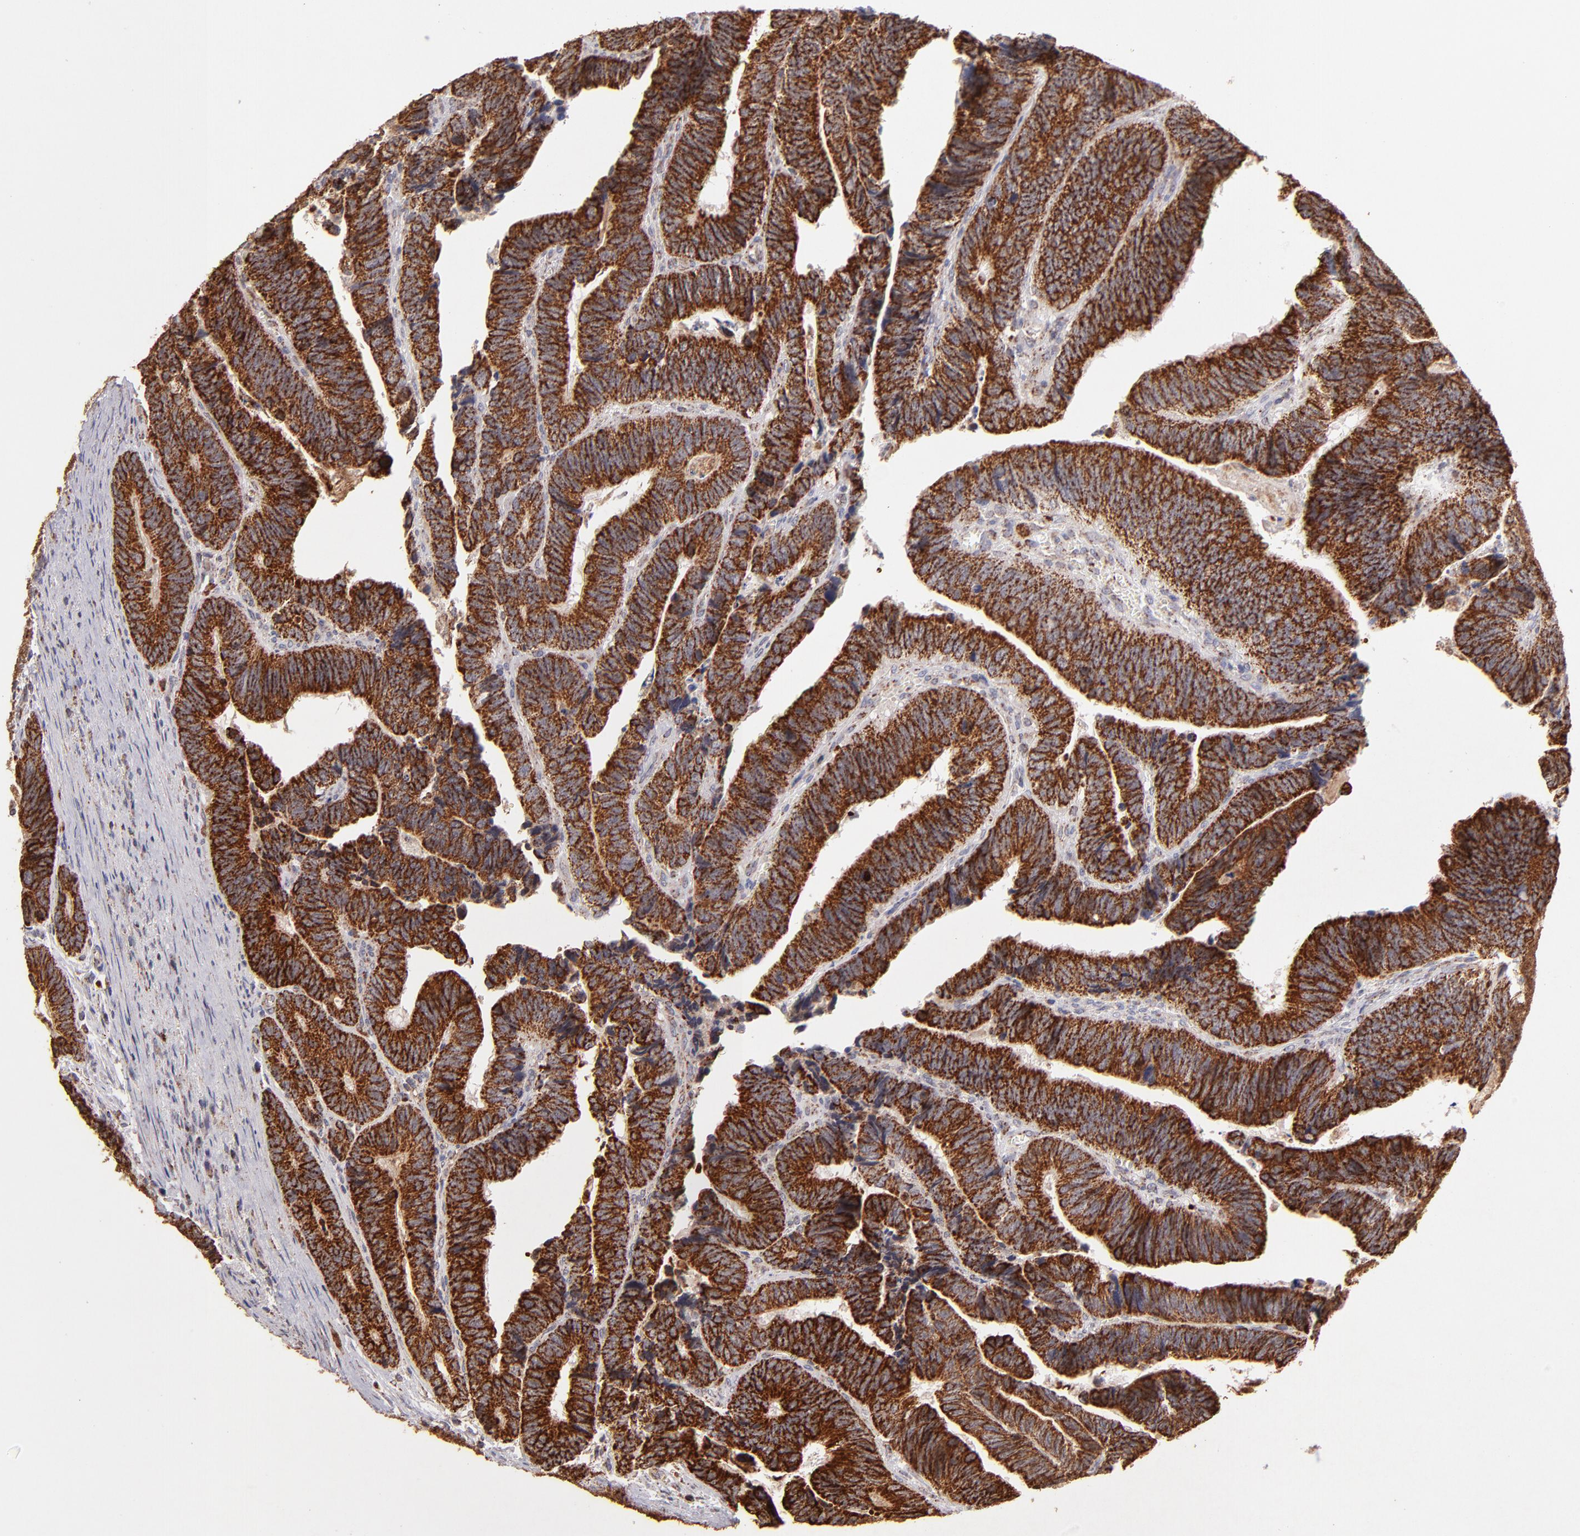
{"staining": {"intensity": "moderate", "quantity": ">75%", "location": "cytoplasmic/membranous"}, "tissue": "colorectal cancer", "cell_type": "Tumor cells", "image_type": "cancer", "snomed": [{"axis": "morphology", "description": "Adenocarcinoma, NOS"}, {"axis": "topography", "description": "Colon"}], "caption": "This is an image of immunohistochemistry (IHC) staining of adenocarcinoma (colorectal), which shows moderate expression in the cytoplasmic/membranous of tumor cells.", "gene": "DLST", "patient": {"sex": "male", "age": 72}}